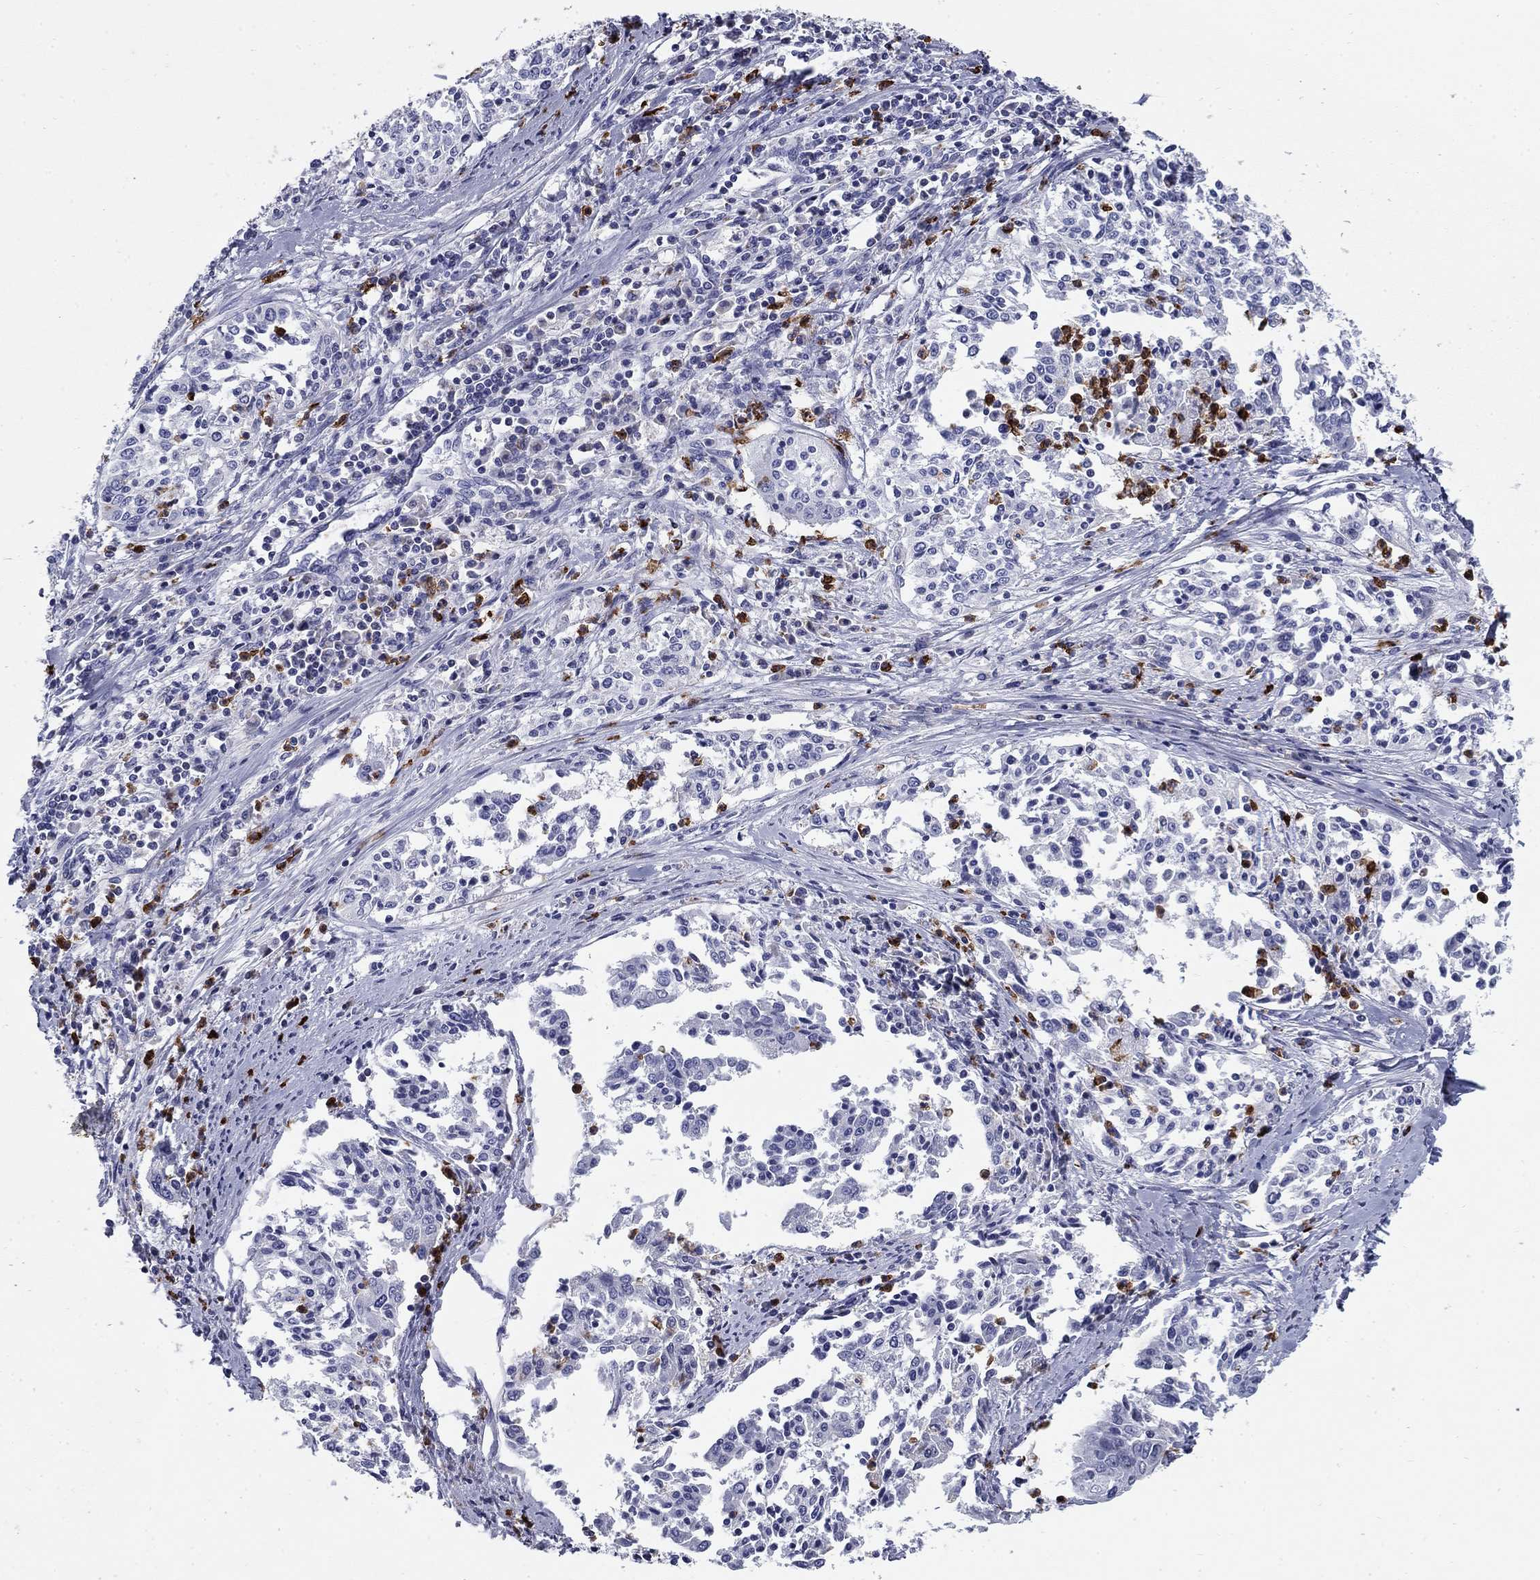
{"staining": {"intensity": "negative", "quantity": "none", "location": "none"}, "tissue": "cervical cancer", "cell_type": "Tumor cells", "image_type": "cancer", "snomed": [{"axis": "morphology", "description": "Squamous cell carcinoma, NOS"}, {"axis": "topography", "description": "Cervix"}], "caption": "IHC photomicrograph of neoplastic tissue: human squamous cell carcinoma (cervical) stained with DAB (3,3'-diaminobenzidine) demonstrates no significant protein expression in tumor cells.", "gene": "NDUFA4L2", "patient": {"sex": "female", "age": 41}}